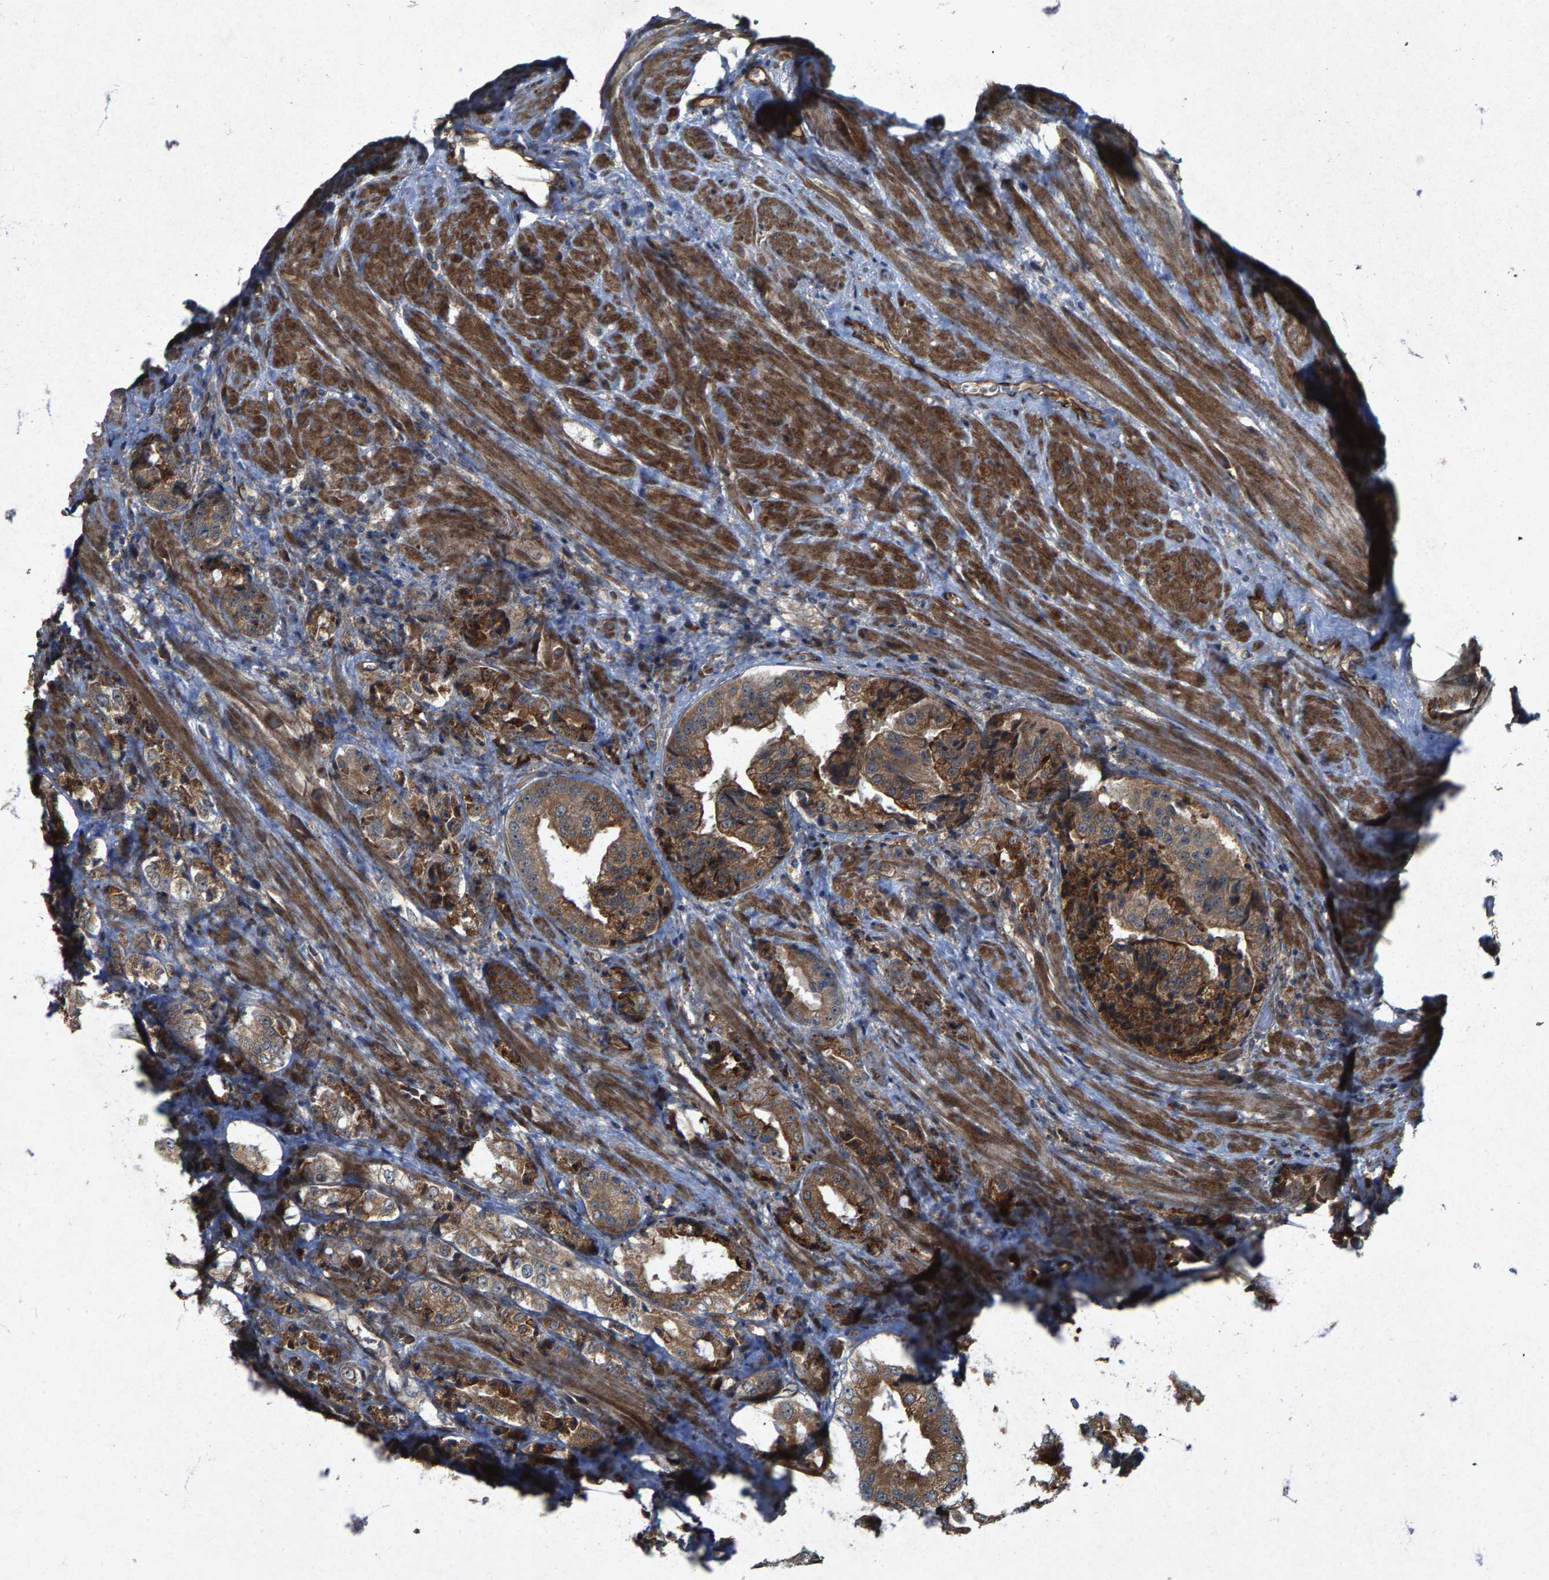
{"staining": {"intensity": "moderate", "quantity": ">75%", "location": "cytoplasmic/membranous"}, "tissue": "prostate cancer", "cell_type": "Tumor cells", "image_type": "cancer", "snomed": [{"axis": "morphology", "description": "Adenocarcinoma, High grade"}, {"axis": "topography", "description": "Prostate"}], "caption": "A brown stain labels moderate cytoplasmic/membranous positivity of a protein in human prostate cancer tumor cells.", "gene": "LRRC72", "patient": {"sex": "male", "age": 61}}